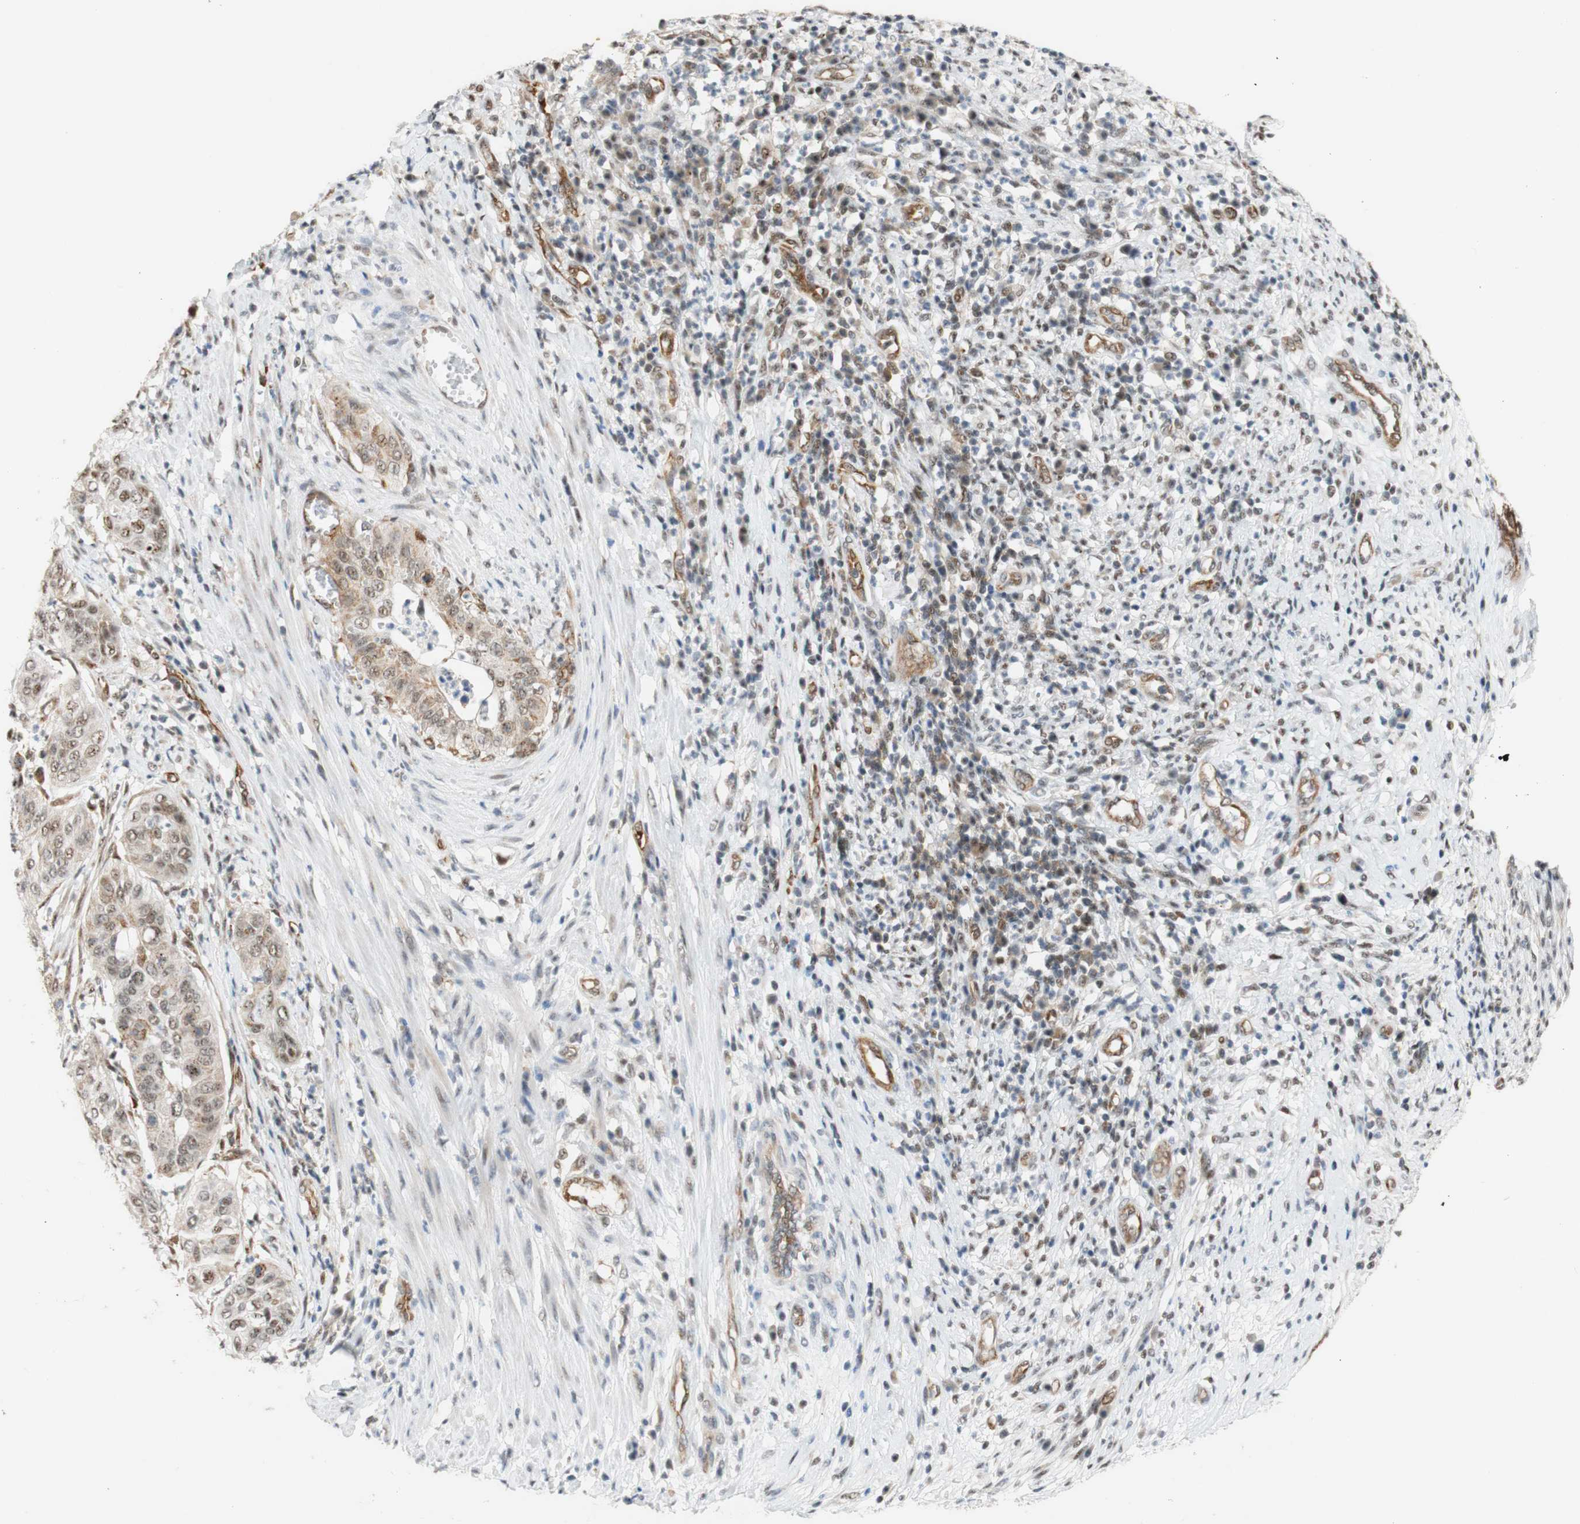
{"staining": {"intensity": "weak", "quantity": ">75%", "location": "cytoplasmic/membranous,nuclear"}, "tissue": "cervical cancer", "cell_type": "Tumor cells", "image_type": "cancer", "snomed": [{"axis": "morphology", "description": "Normal tissue, NOS"}, {"axis": "morphology", "description": "Squamous cell carcinoma, NOS"}, {"axis": "topography", "description": "Cervix"}], "caption": "Cervical cancer (squamous cell carcinoma) was stained to show a protein in brown. There is low levels of weak cytoplasmic/membranous and nuclear staining in about >75% of tumor cells. Ihc stains the protein in brown and the nuclei are stained blue.", "gene": "SAP18", "patient": {"sex": "female", "age": 39}}